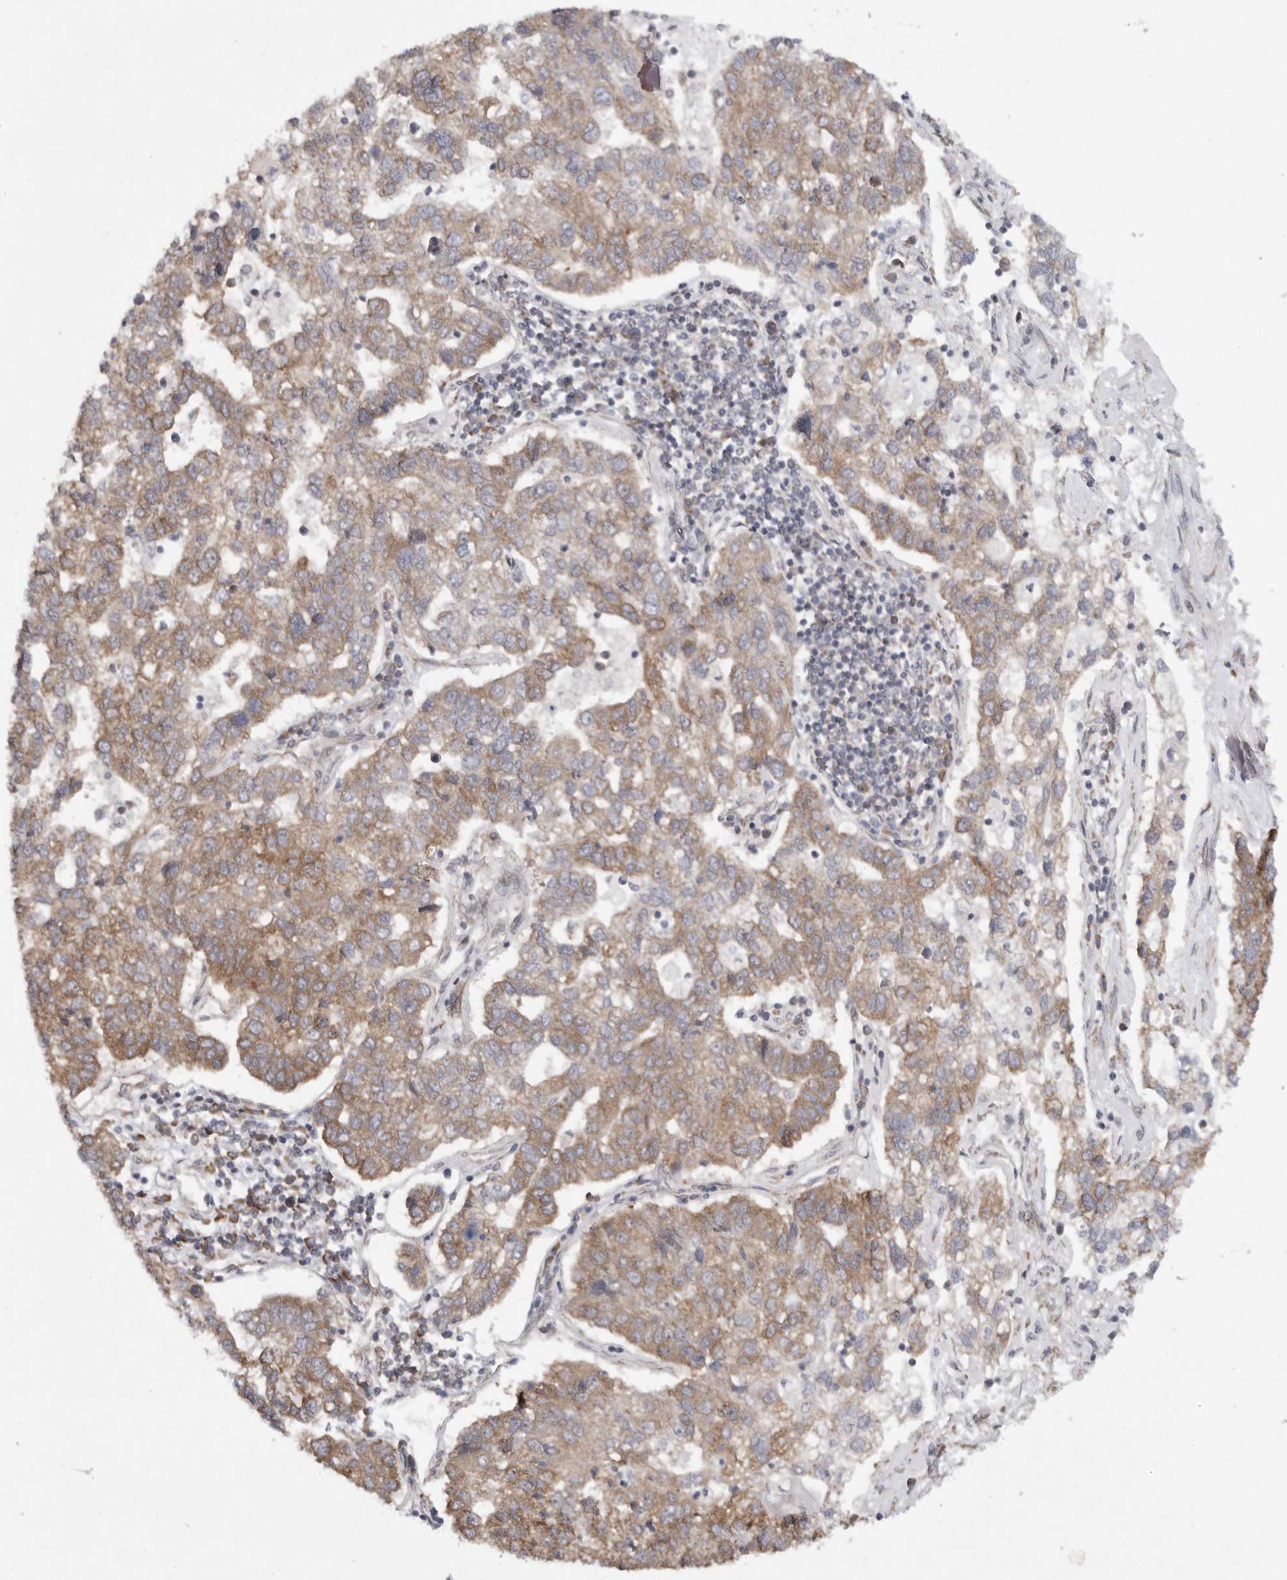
{"staining": {"intensity": "moderate", "quantity": ">75%", "location": "cytoplasmic/membranous"}, "tissue": "pancreatic cancer", "cell_type": "Tumor cells", "image_type": "cancer", "snomed": [{"axis": "morphology", "description": "Adenocarcinoma, NOS"}, {"axis": "topography", "description": "Pancreas"}], "caption": "Pancreatic cancer (adenocarcinoma) stained with DAB (3,3'-diaminobenzidine) immunohistochemistry displays medium levels of moderate cytoplasmic/membranous positivity in about >75% of tumor cells. (DAB IHC with brightfield microscopy, high magnification).", "gene": "FBXO43", "patient": {"sex": "female", "age": 61}}